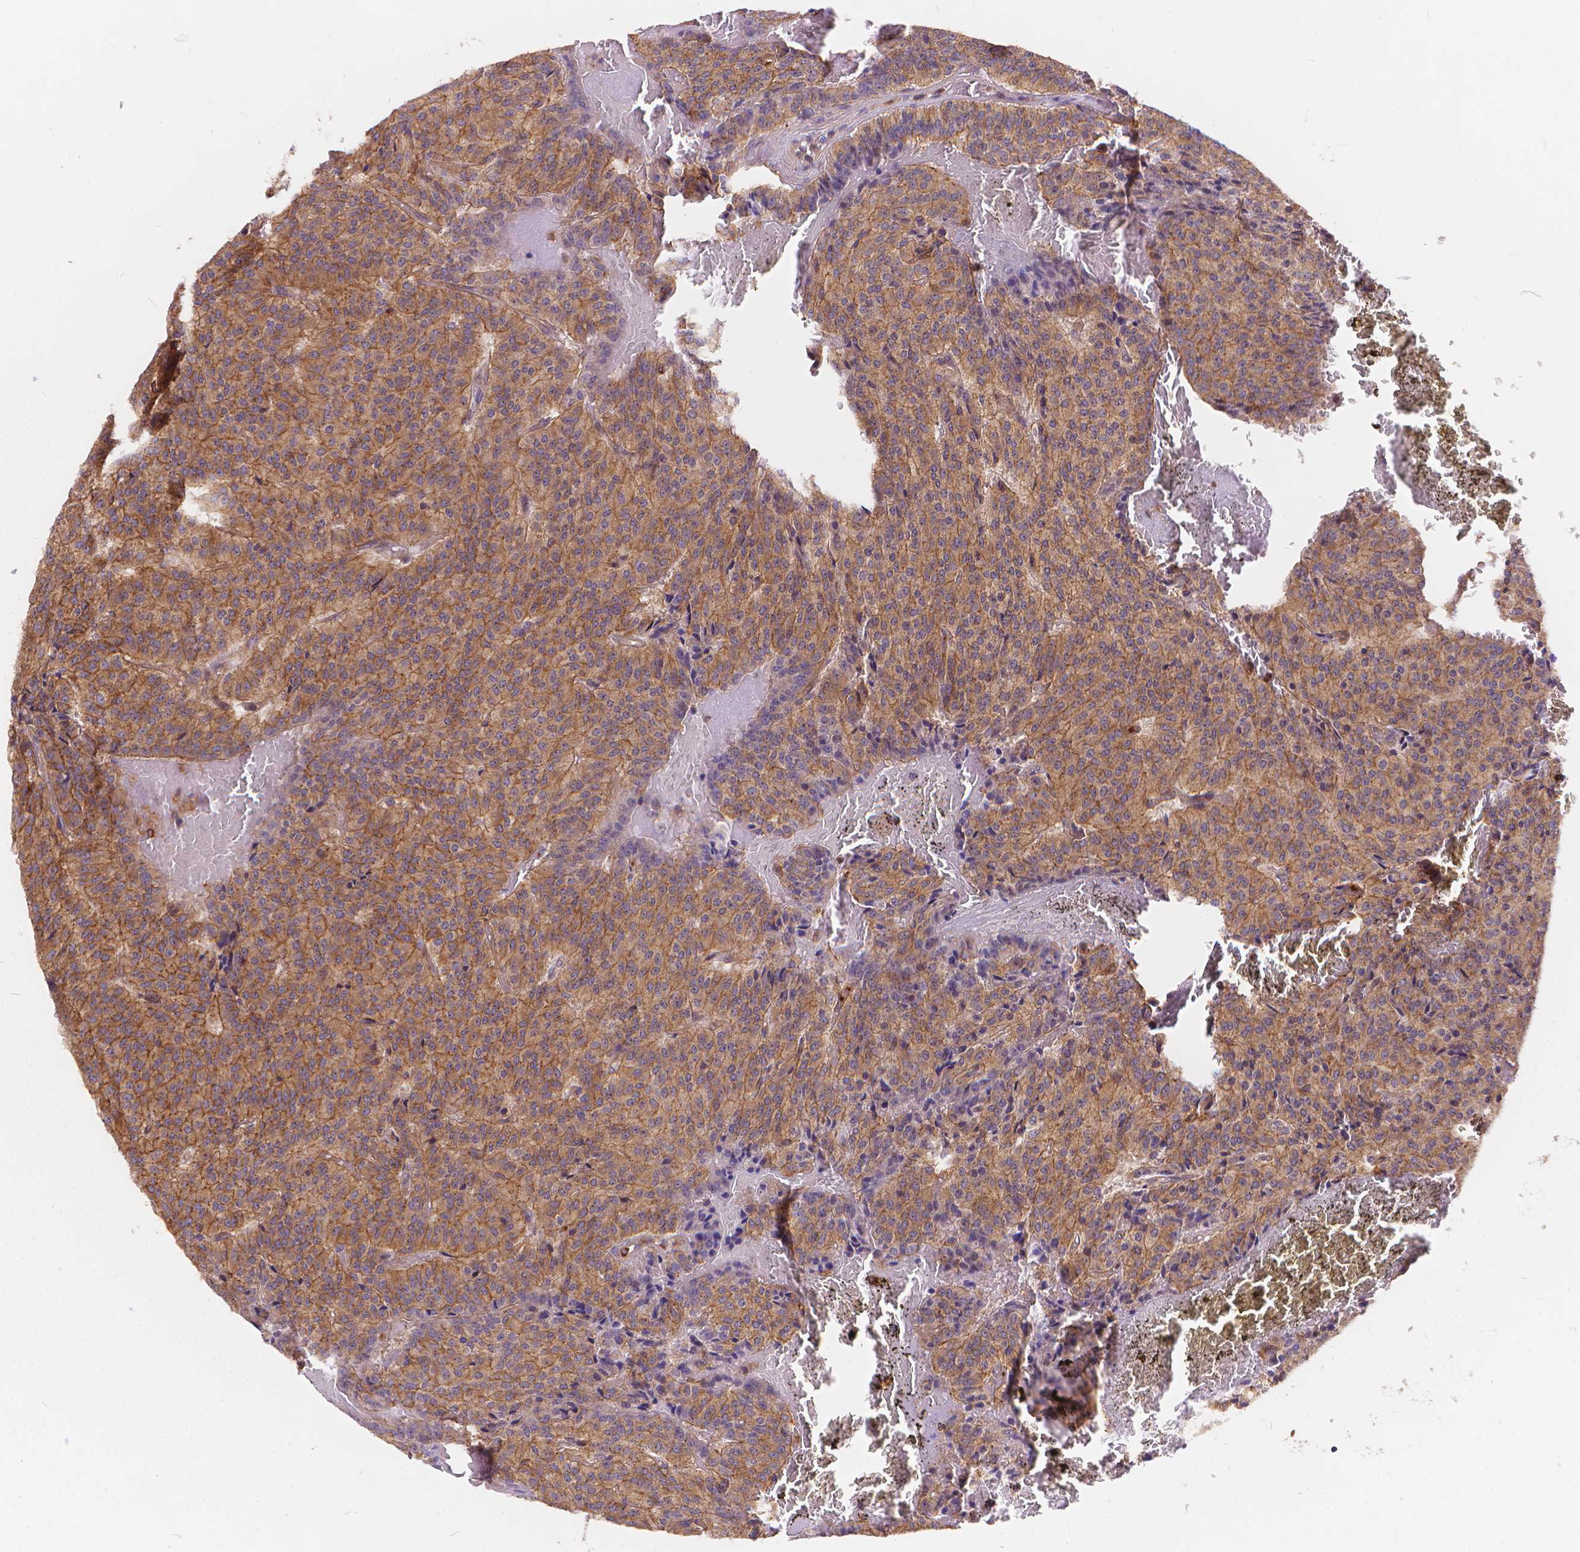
{"staining": {"intensity": "moderate", "quantity": ">75%", "location": "cytoplasmic/membranous"}, "tissue": "carcinoid", "cell_type": "Tumor cells", "image_type": "cancer", "snomed": [{"axis": "morphology", "description": "Carcinoid, malignant, NOS"}, {"axis": "topography", "description": "Lung"}], "caption": "IHC of human carcinoid exhibits medium levels of moderate cytoplasmic/membranous expression in approximately >75% of tumor cells.", "gene": "ARAP1", "patient": {"sex": "male", "age": 70}}